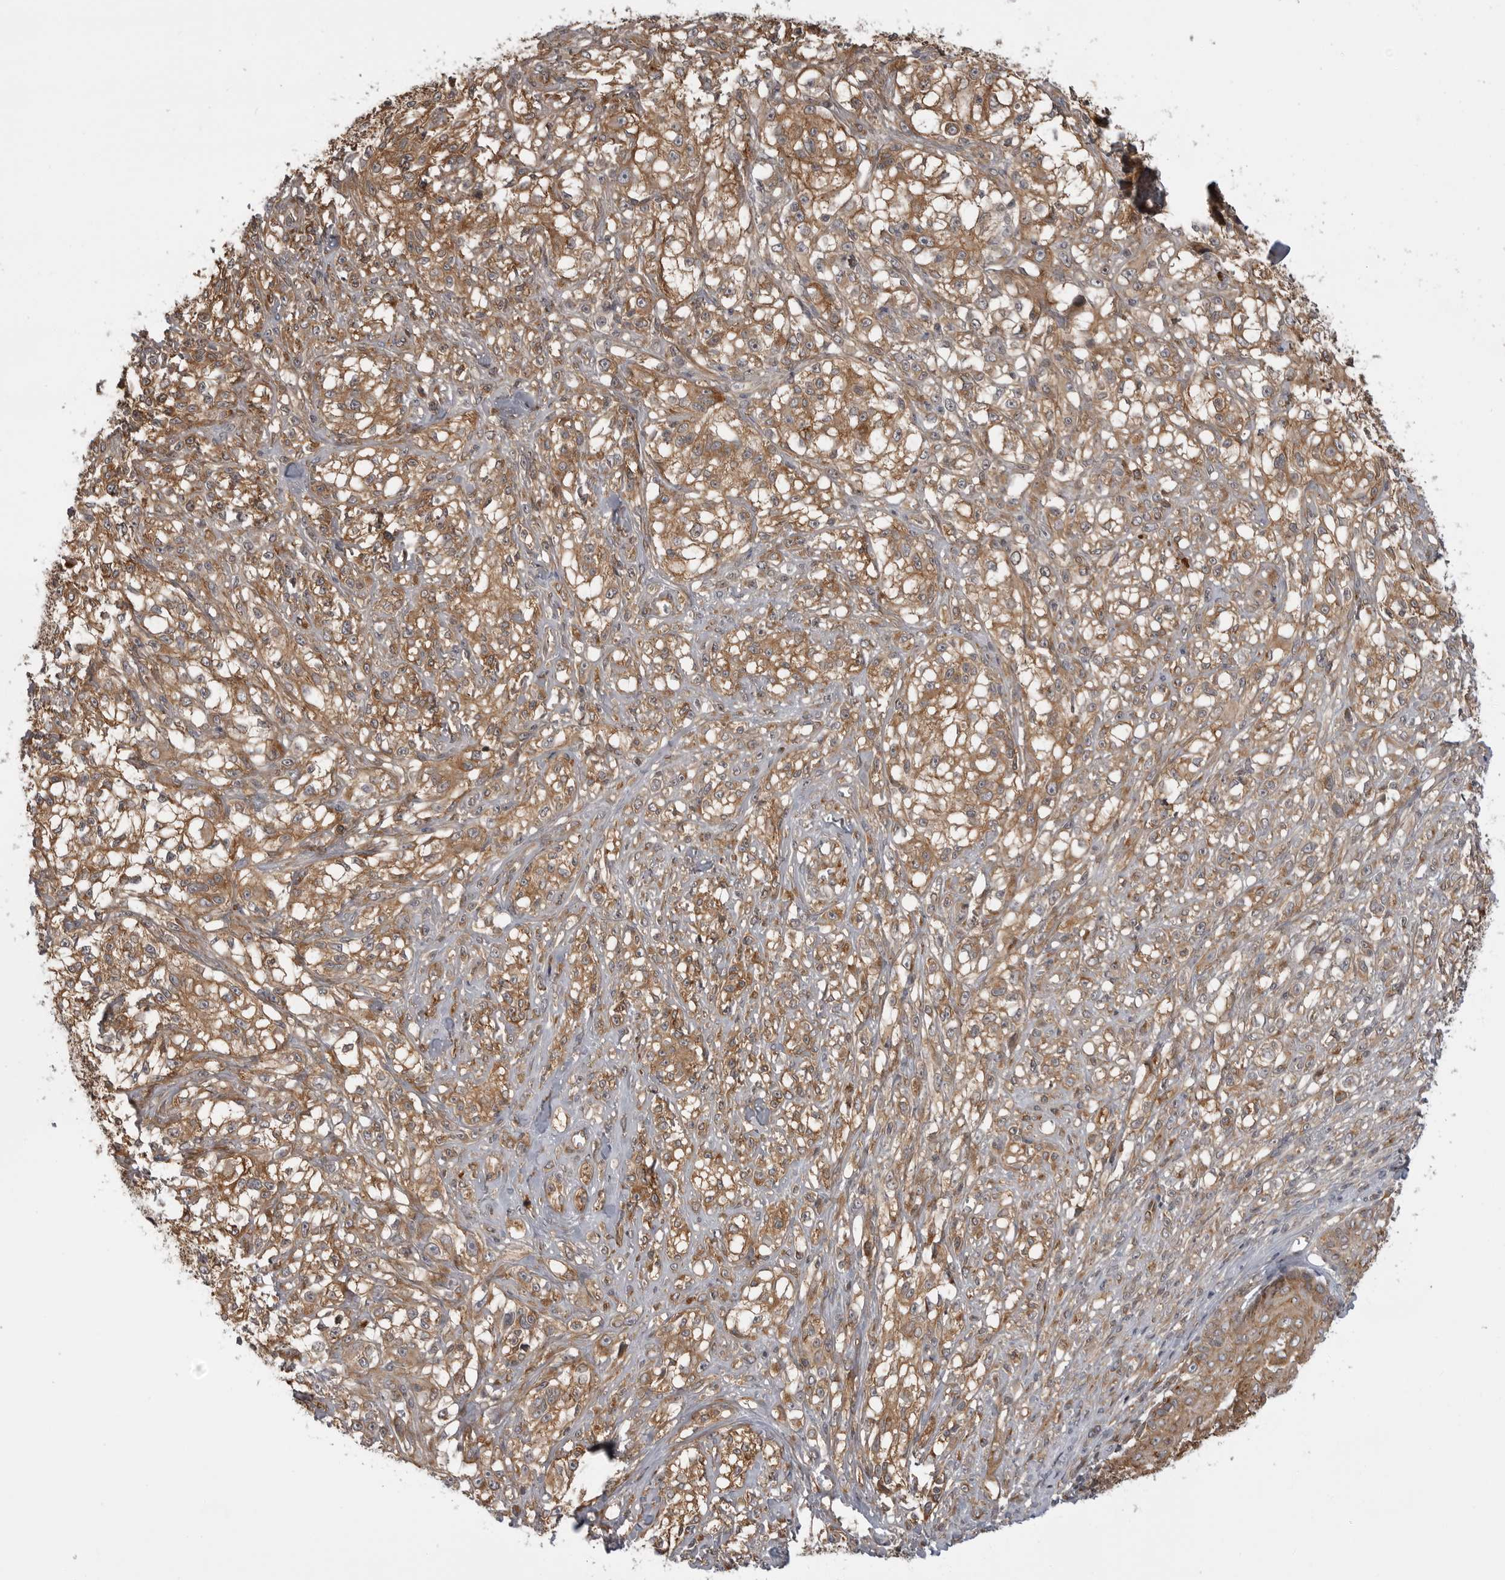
{"staining": {"intensity": "moderate", "quantity": ">75%", "location": "cytoplasmic/membranous"}, "tissue": "melanoma", "cell_type": "Tumor cells", "image_type": "cancer", "snomed": [{"axis": "morphology", "description": "Malignant melanoma, NOS"}, {"axis": "topography", "description": "Skin of head"}], "caption": "Protein expression analysis of melanoma reveals moderate cytoplasmic/membranous expression in about >75% of tumor cells. (DAB (3,3'-diaminobenzidine) IHC with brightfield microscopy, high magnification).", "gene": "LRRC45", "patient": {"sex": "male", "age": 83}}